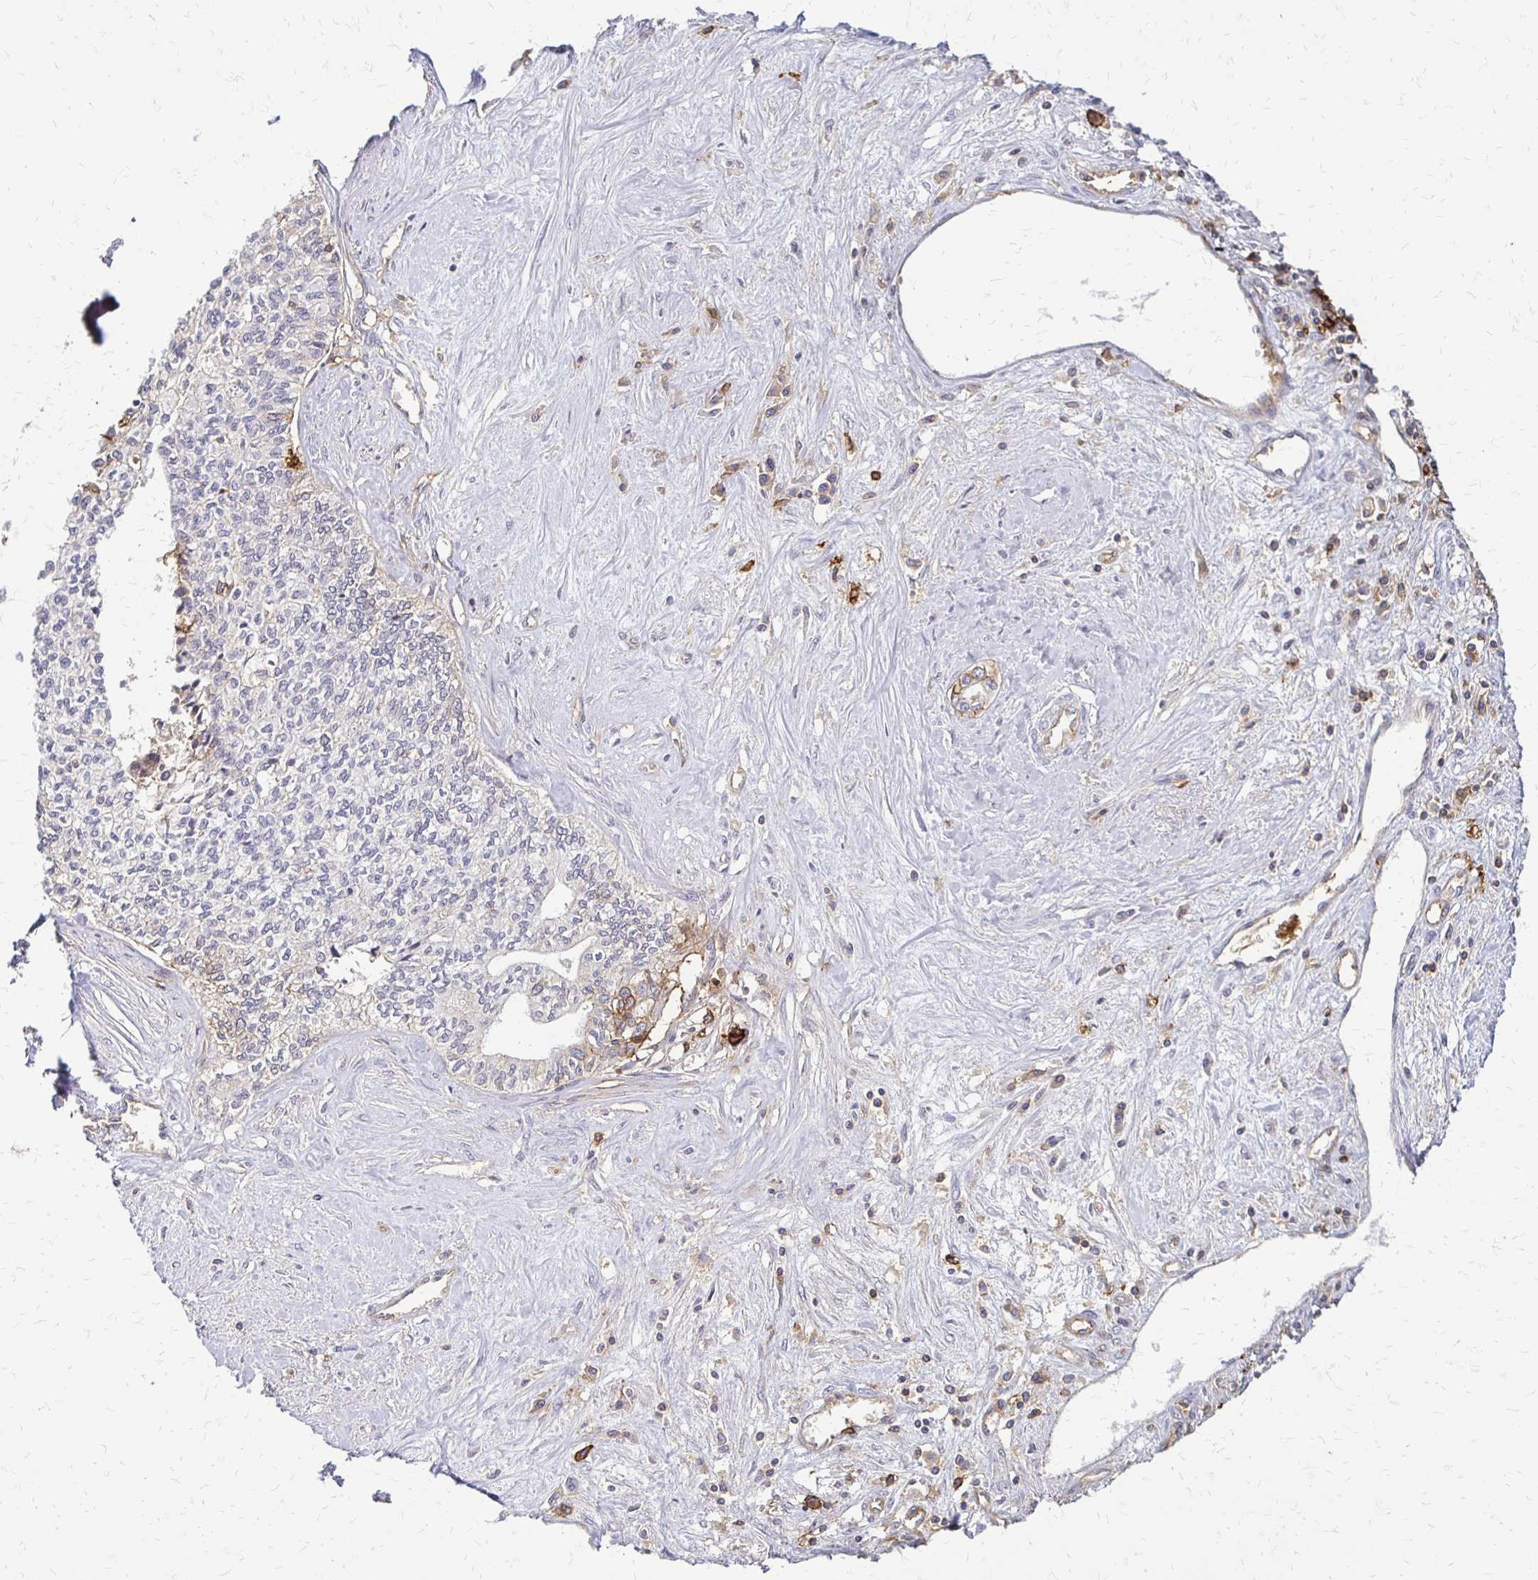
{"staining": {"intensity": "moderate", "quantity": "<25%", "location": "cytoplasmic/membranous"}, "tissue": "liver cancer", "cell_type": "Tumor cells", "image_type": "cancer", "snomed": [{"axis": "morphology", "description": "Cholangiocarcinoma"}, {"axis": "topography", "description": "Liver"}], "caption": "A low amount of moderate cytoplasmic/membranous expression is seen in about <25% of tumor cells in liver cancer (cholangiocarcinoma) tissue.", "gene": "SLC9A9", "patient": {"sex": "female", "age": 61}}